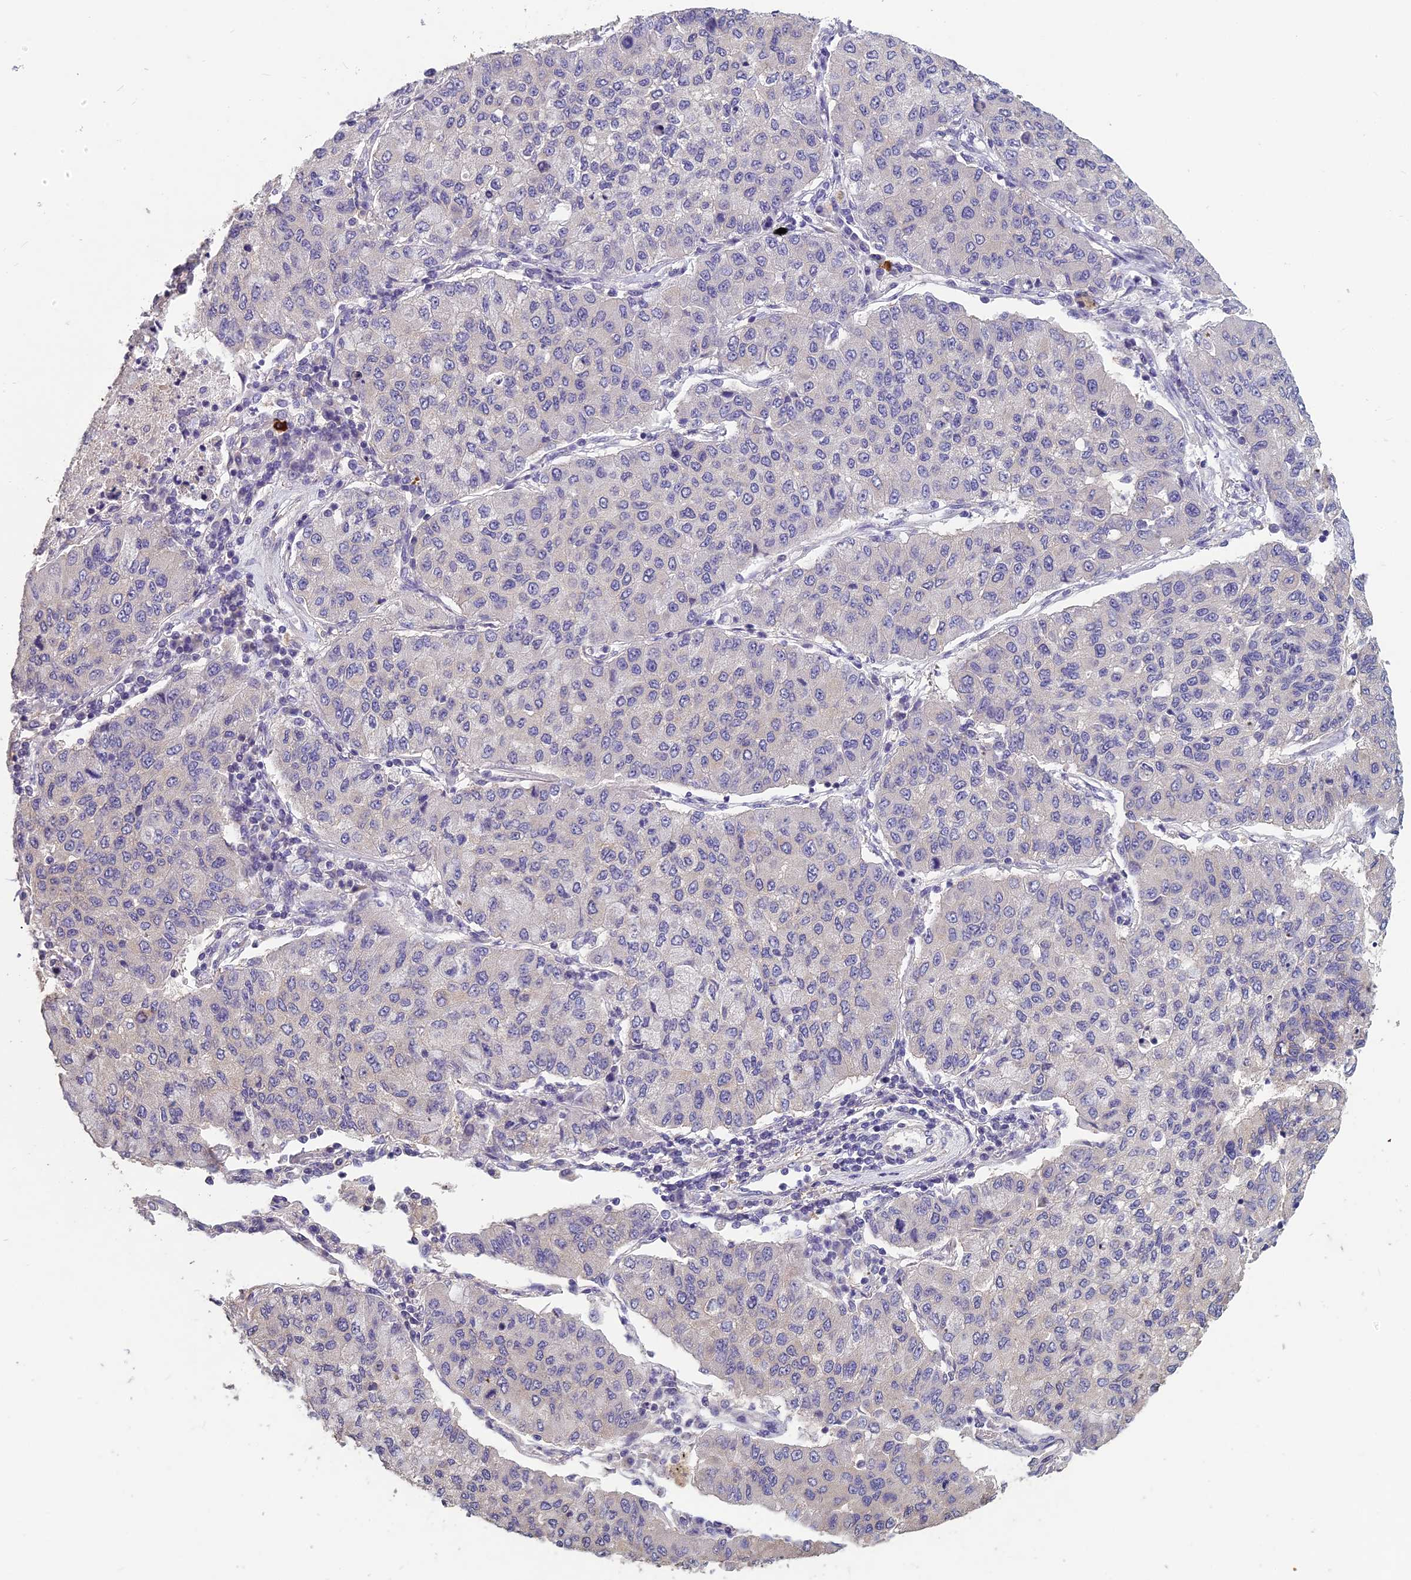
{"staining": {"intensity": "negative", "quantity": "none", "location": "none"}, "tissue": "lung cancer", "cell_type": "Tumor cells", "image_type": "cancer", "snomed": [{"axis": "morphology", "description": "Squamous cell carcinoma, NOS"}, {"axis": "topography", "description": "Lung"}], "caption": "A histopathology image of human squamous cell carcinoma (lung) is negative for staining in tumor cells. (Stains: DAB (3,3'-diaminobenzidine) immunohistochemistry (IHC) with hematoxylin counter stain, Microscopy: brightfield microscopy at high magnification).", "gene": "CEACAM16", "patient": {"sex": "male", "age": 74}}